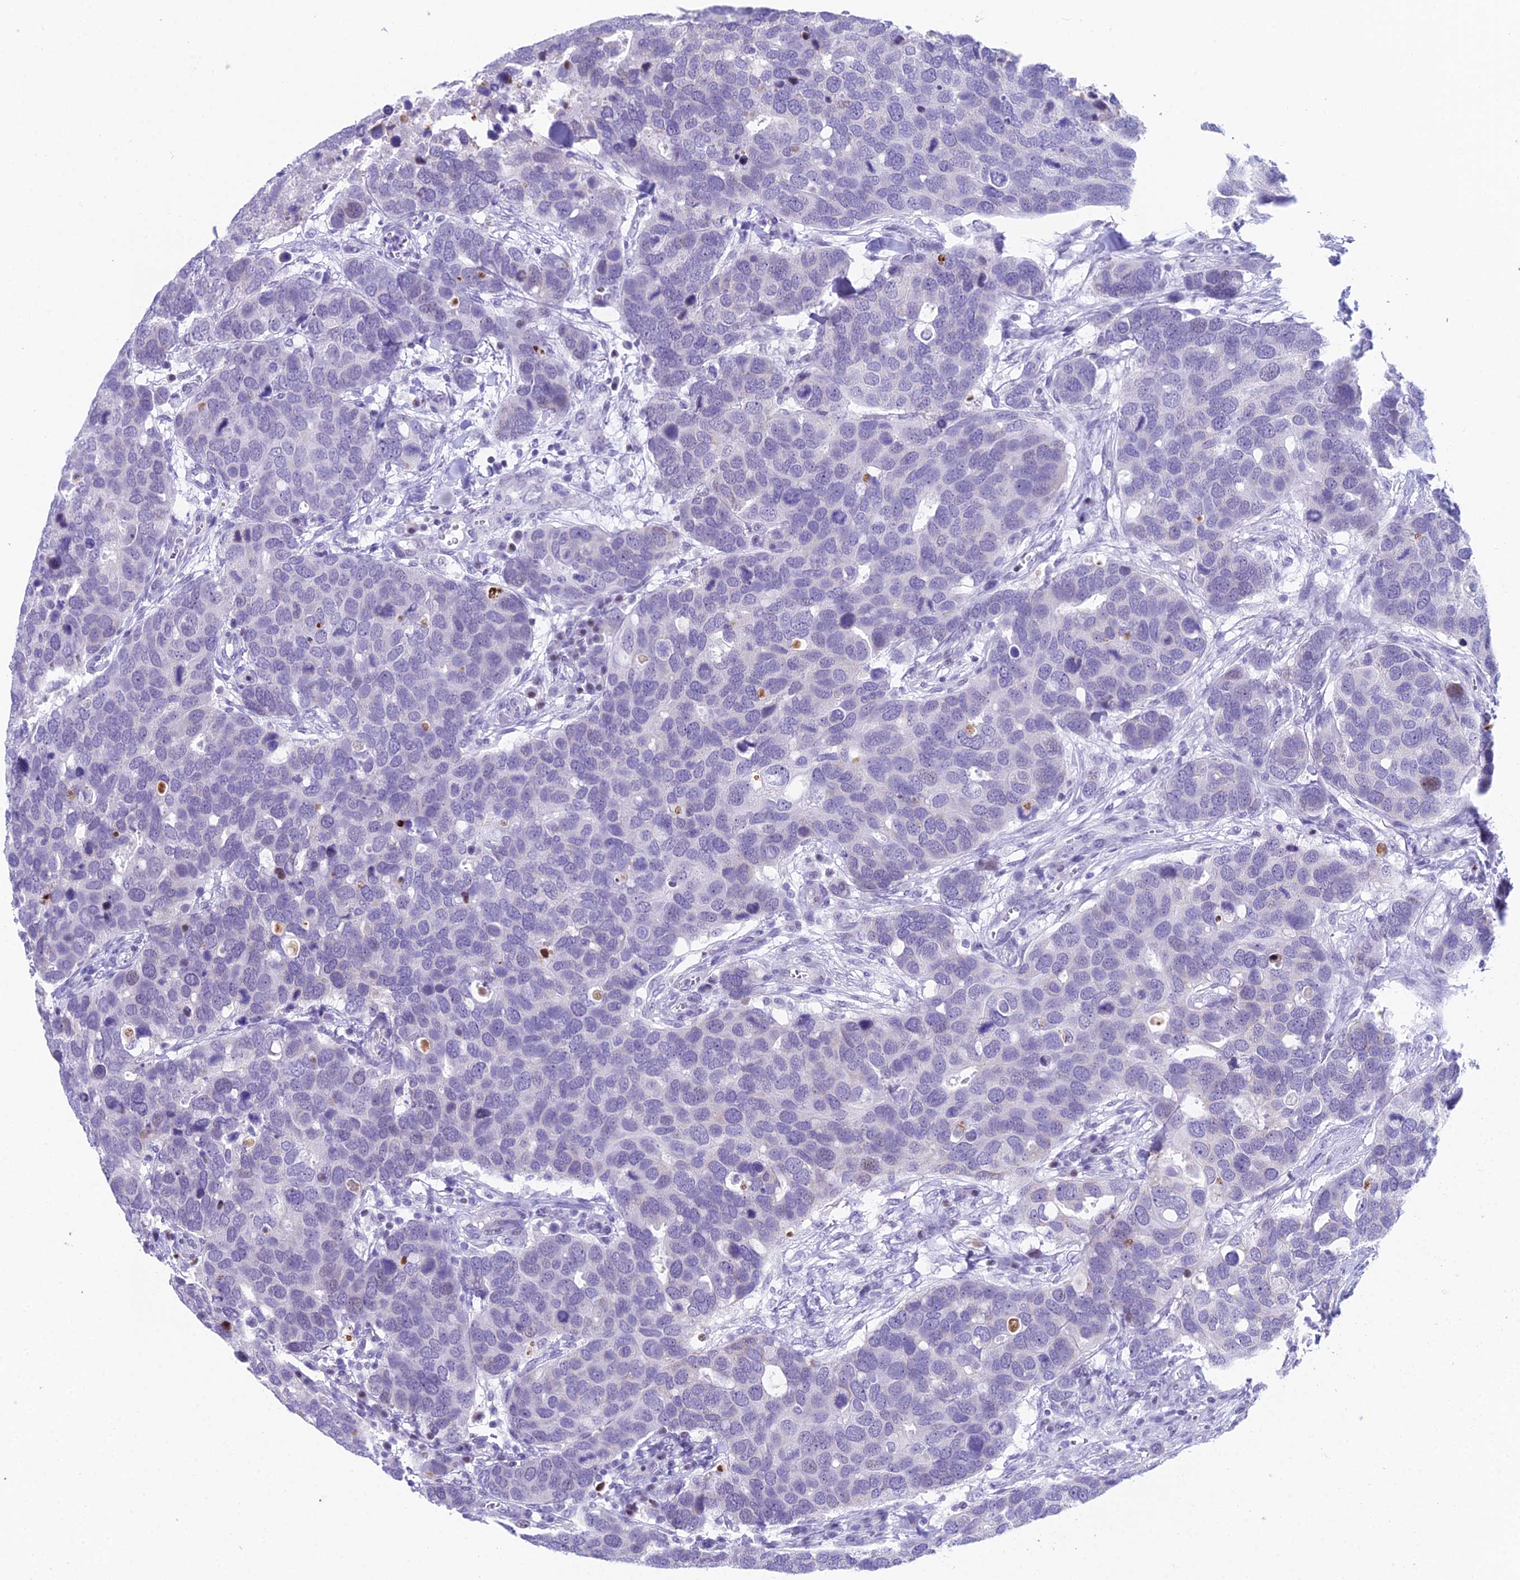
{"staining": {"intensity": "negative", "quantity": "none", "location": "none"}, "tissue": "breast cancer", "cell_type": "Tumor cells", "image_type": "cancer", "snomed": [{"axis": "morphology", "description": "Duct carcinoma"}, {"axis": "topography", "description": "Breast"}], "caption": "The micrograph exhibits no significant staining in tumor cells of breast cancer (invasive ductal carcinoma). (DAB IHC visualized using brightfield microscopy, high magnification).", "gene": "CC2D2A", "patient": {"sex": "female", "age": 83}}